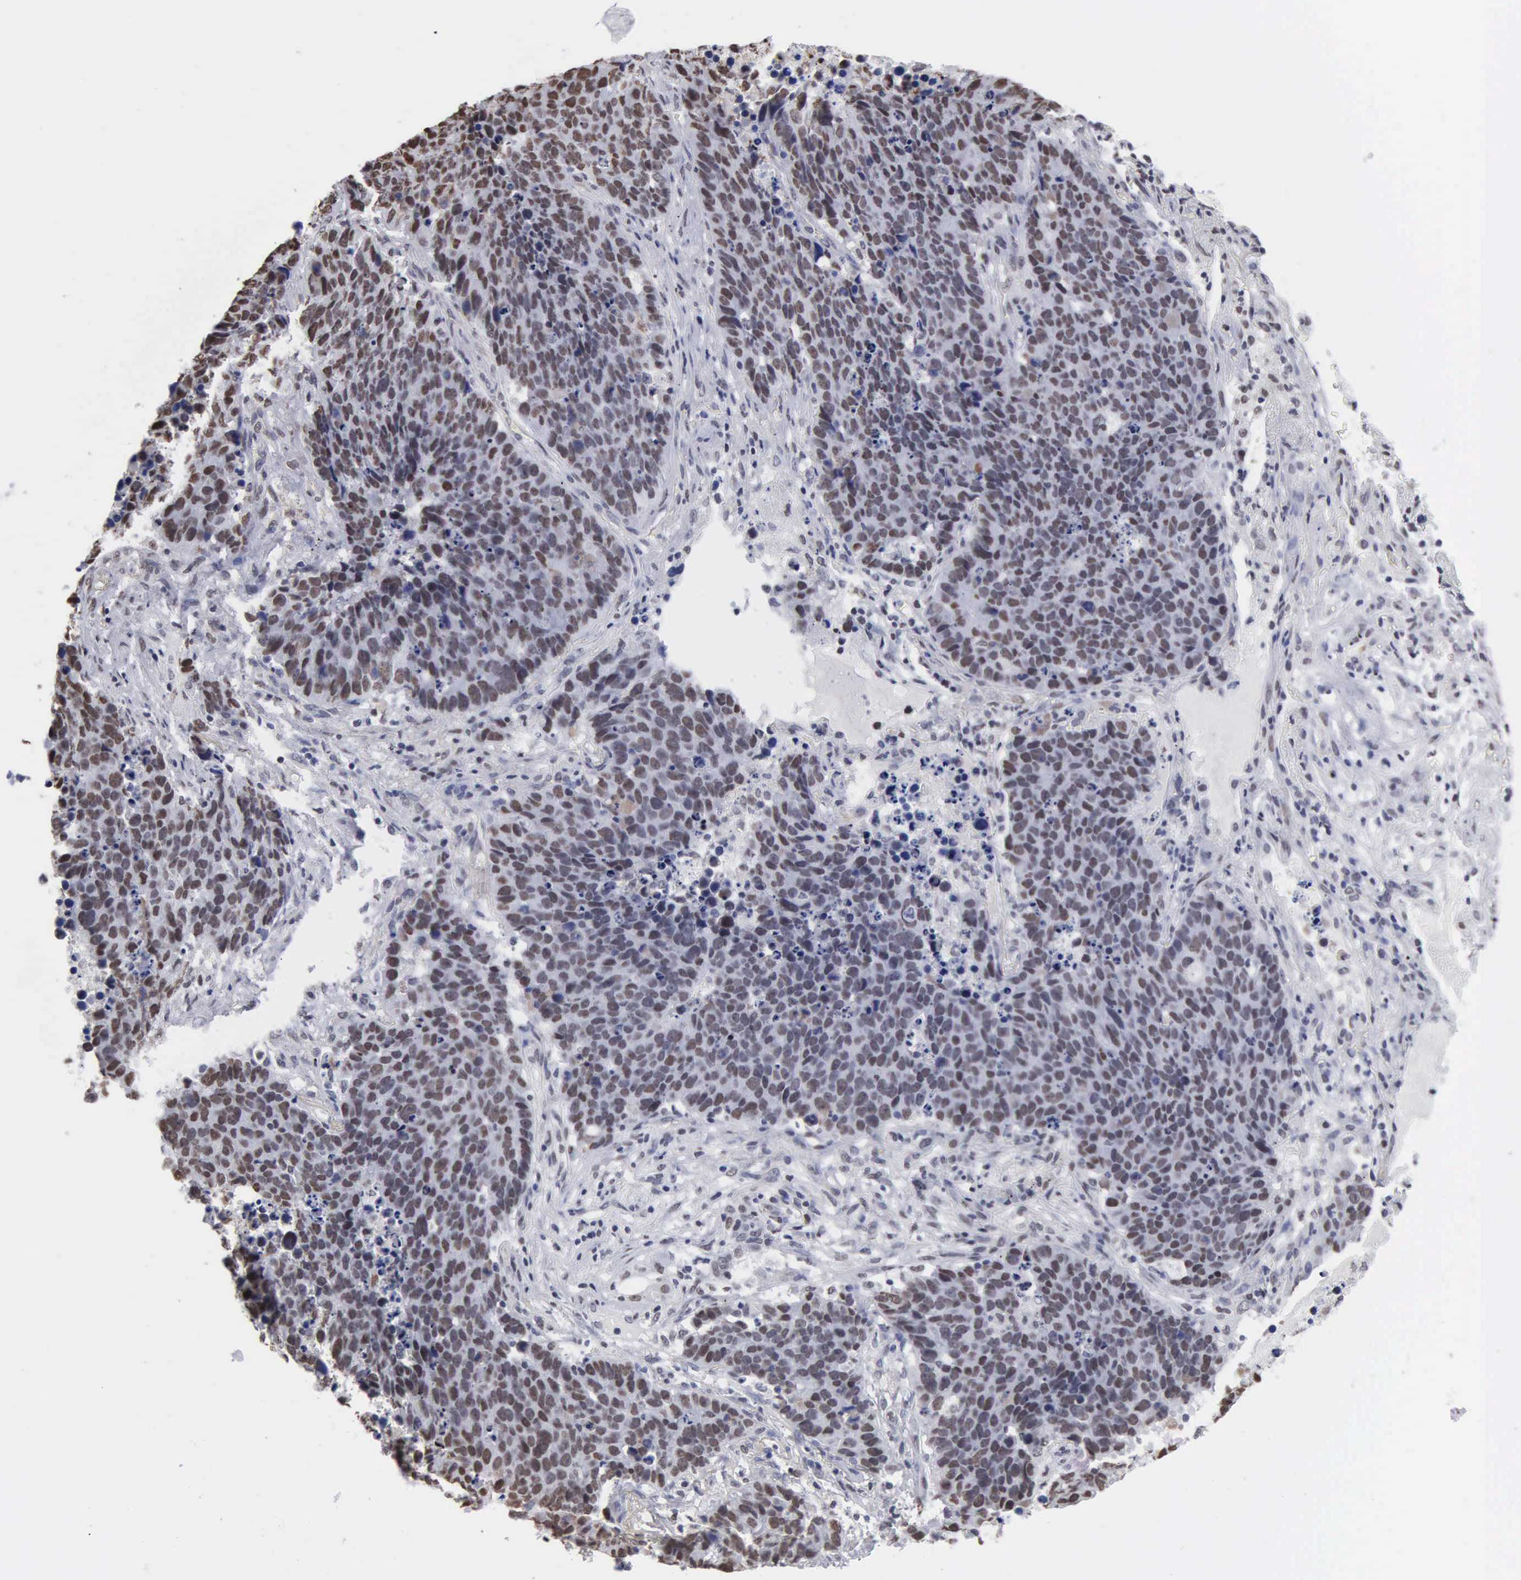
{"staining": {"intensity": "moderate", "quantity": "25%-75%", "location": "nuclear"}, "tissue": "lung cancer", "cell_type": "Tumor cells", "image_type": "cancer", "snomed": [{"axis": "morphology", "description": "Carcinoid, malignant, NOS"}, {"axis": "topography", "description": "Lung"}], "caption": "A brown stain highlights moderate nuclear staining of a protein in human lung cancer (malignant carcinoid) tumor cells.", "gene": "CCNG1", "patient": {"sex": "male", "age": 60}}